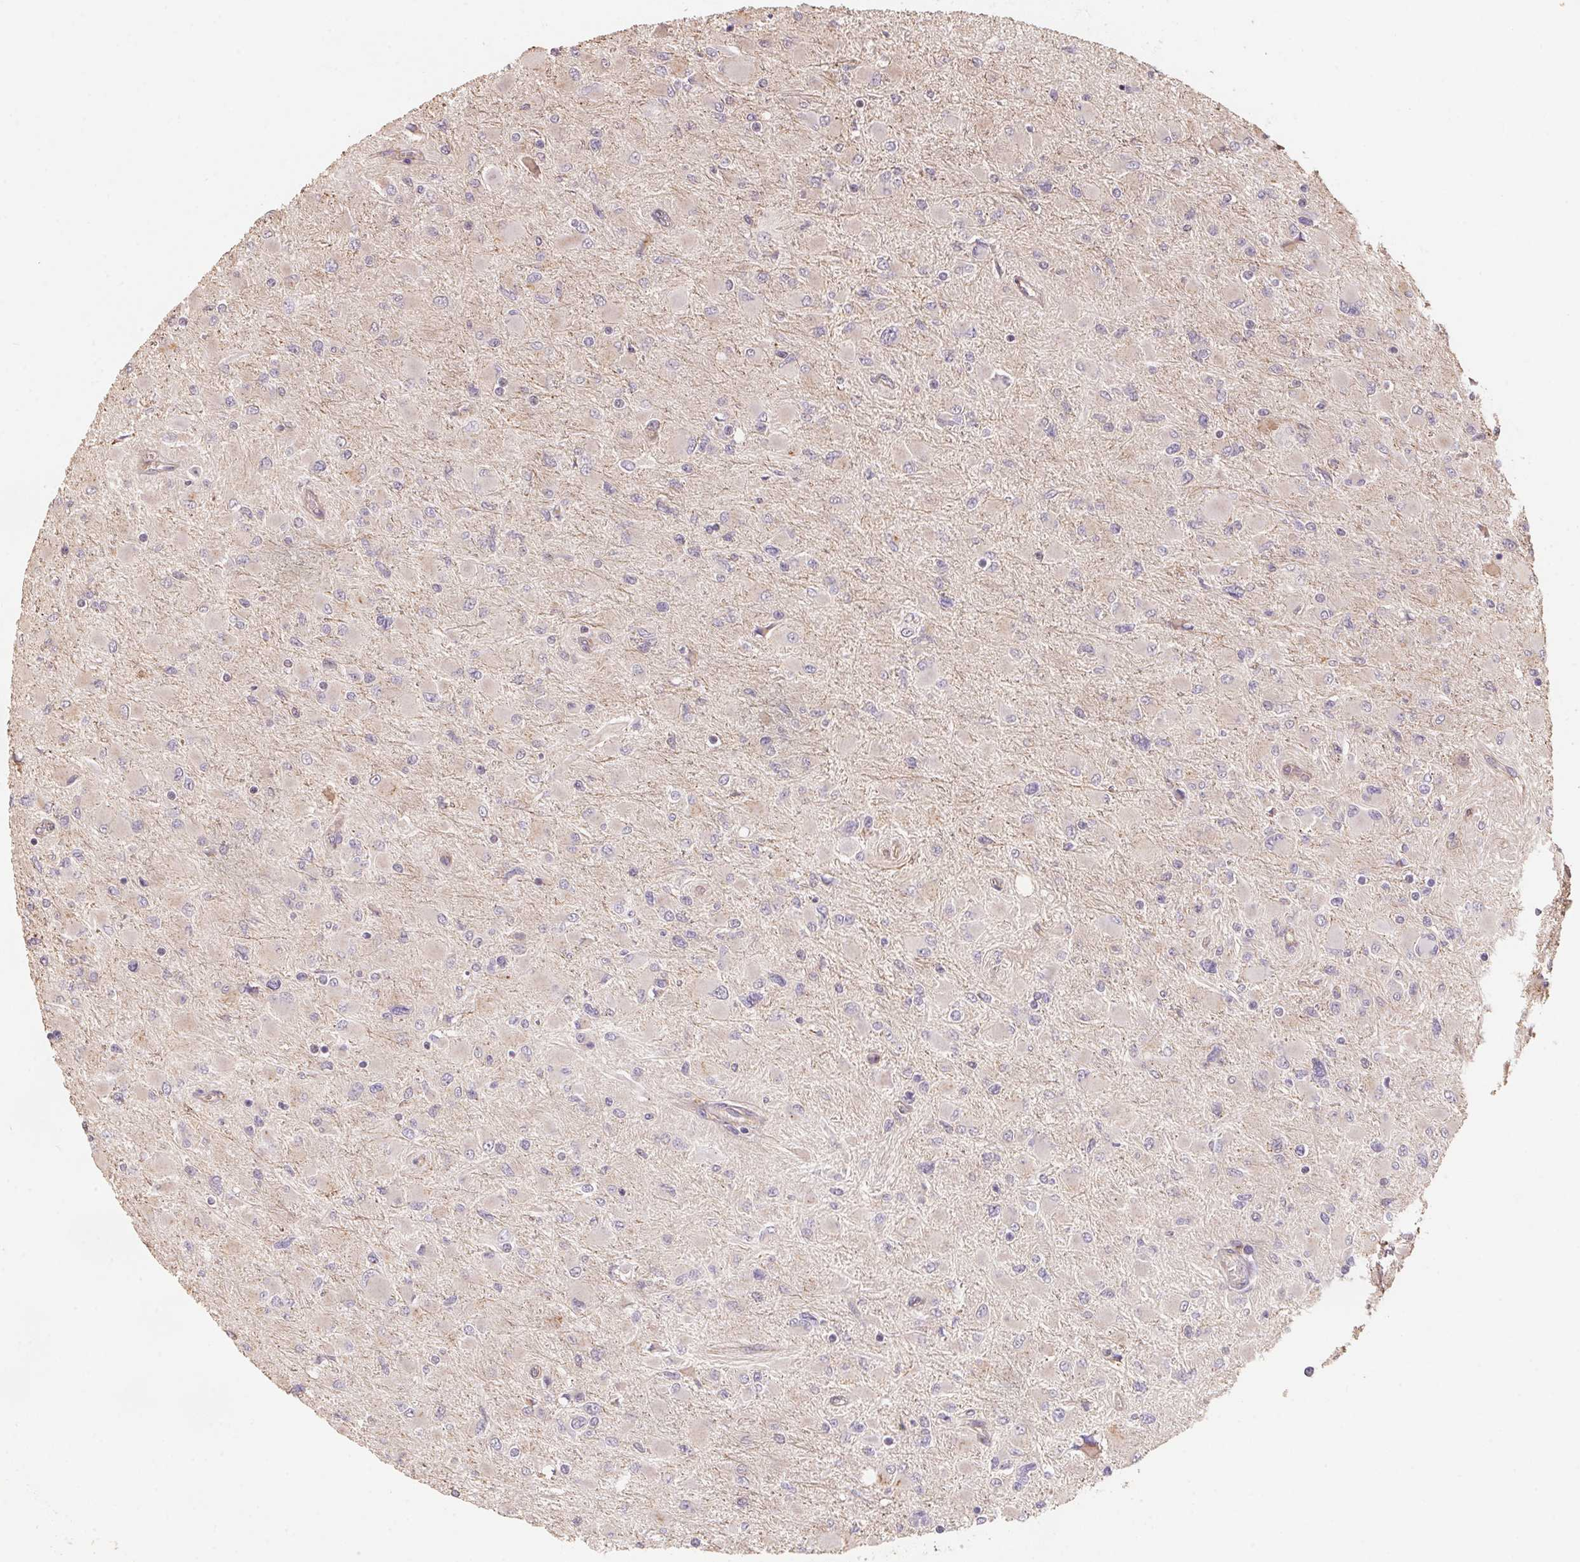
{"staining": {"intensity": "negative", "quantity": "none", "location": "none"}, "tissue": "glioma", "cell_type": "Tumor cells", "image_type": "cancer", "snomed": [{"axis": "morphology", "description": "Glioma, malignant, High grade"}, {"axis": "topography", "description": "Cerebral cortex"}], "caption": "Malignant glioma (high-grade) stained for a protein using immunohistochemistry (IHC) displays no positivity tumor cells.", "gene": "TMEM222", "patient": {"sex": "female", "age": 36}}